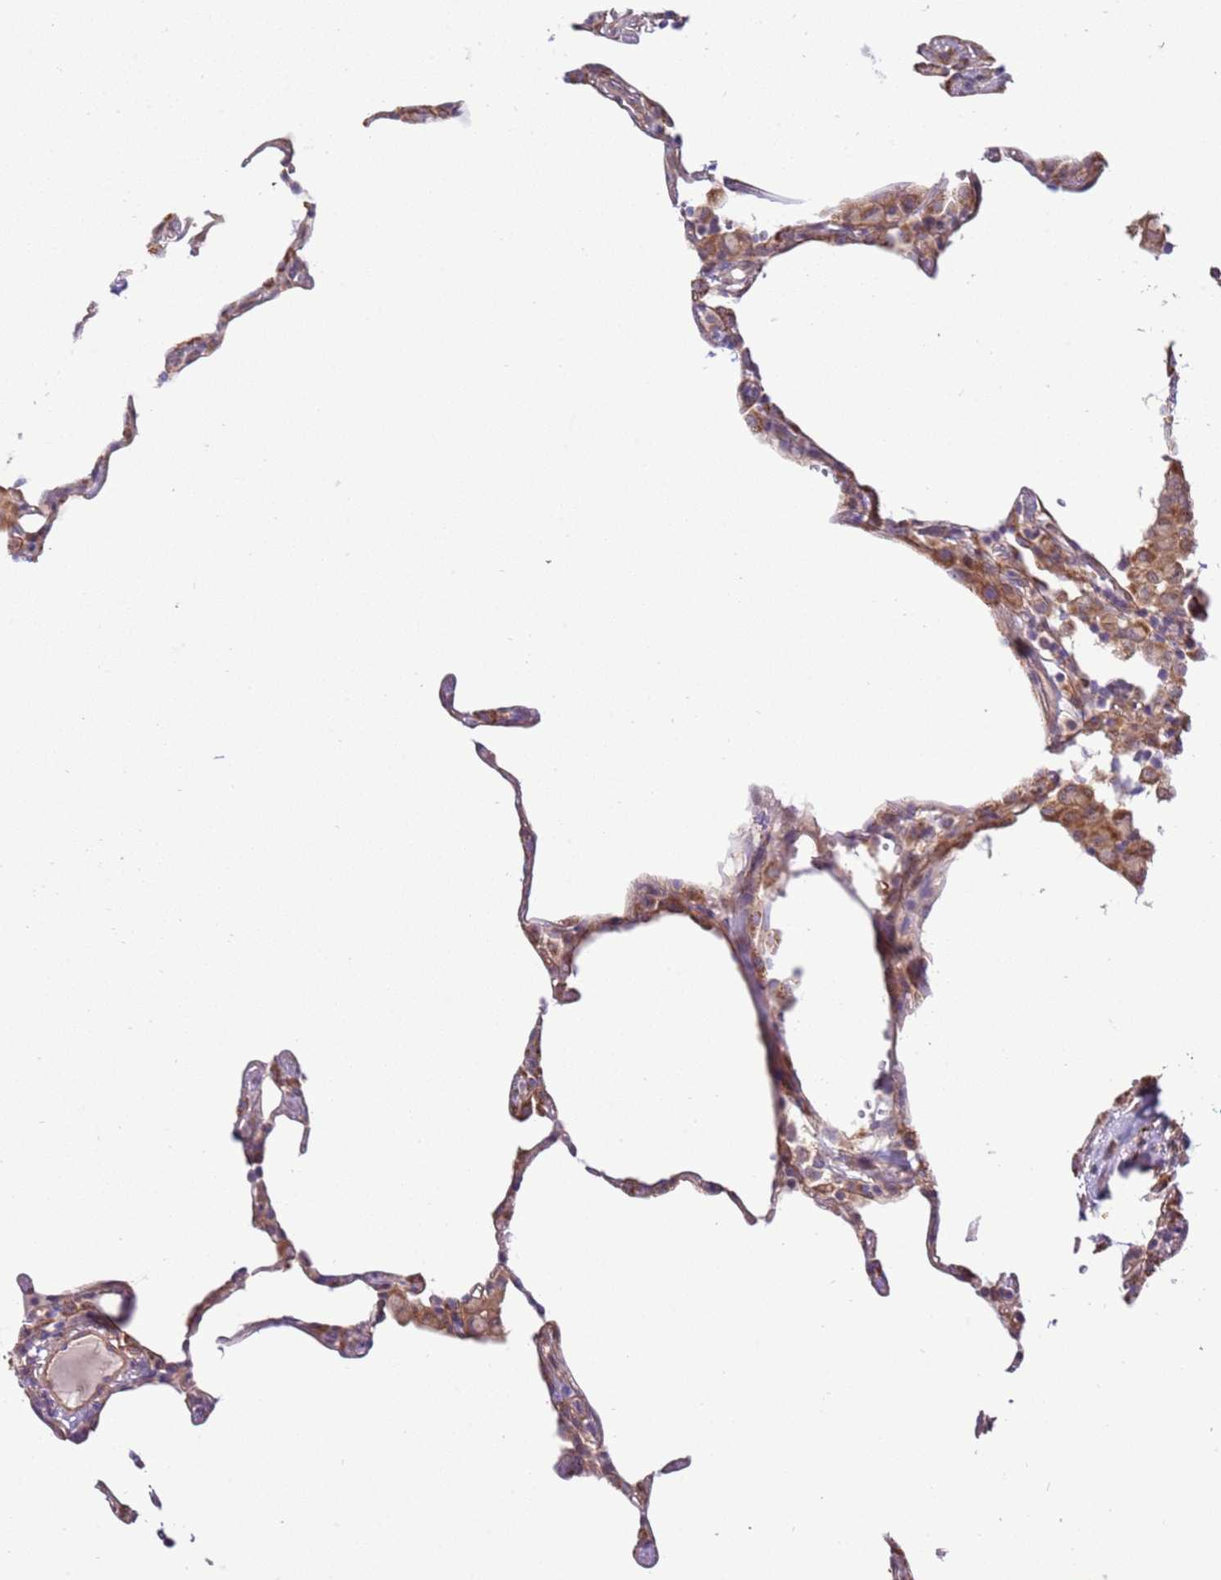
{"staining": {"intensity": "weak", "quantity": "25%-75%", "location": "cytoplasmic/membranous"}, "tissue": "lung", "cell_type": "Alveolar cells", "image_type": "normal", "snomed": [{"axis": "morphology", "description": "Normal tissue, NOS"}, {"axis": "topography", "description": "Lung"}], "caption": "IHC of normal lung reveals low levels of weak cytoplasmic/membranous positivity in about 25%-75% of alveolar cells. (IHC, brightfield microscopy, high magnification).", "gene": "SCARA3", "patient": {"sex": "female", "age": 57}}